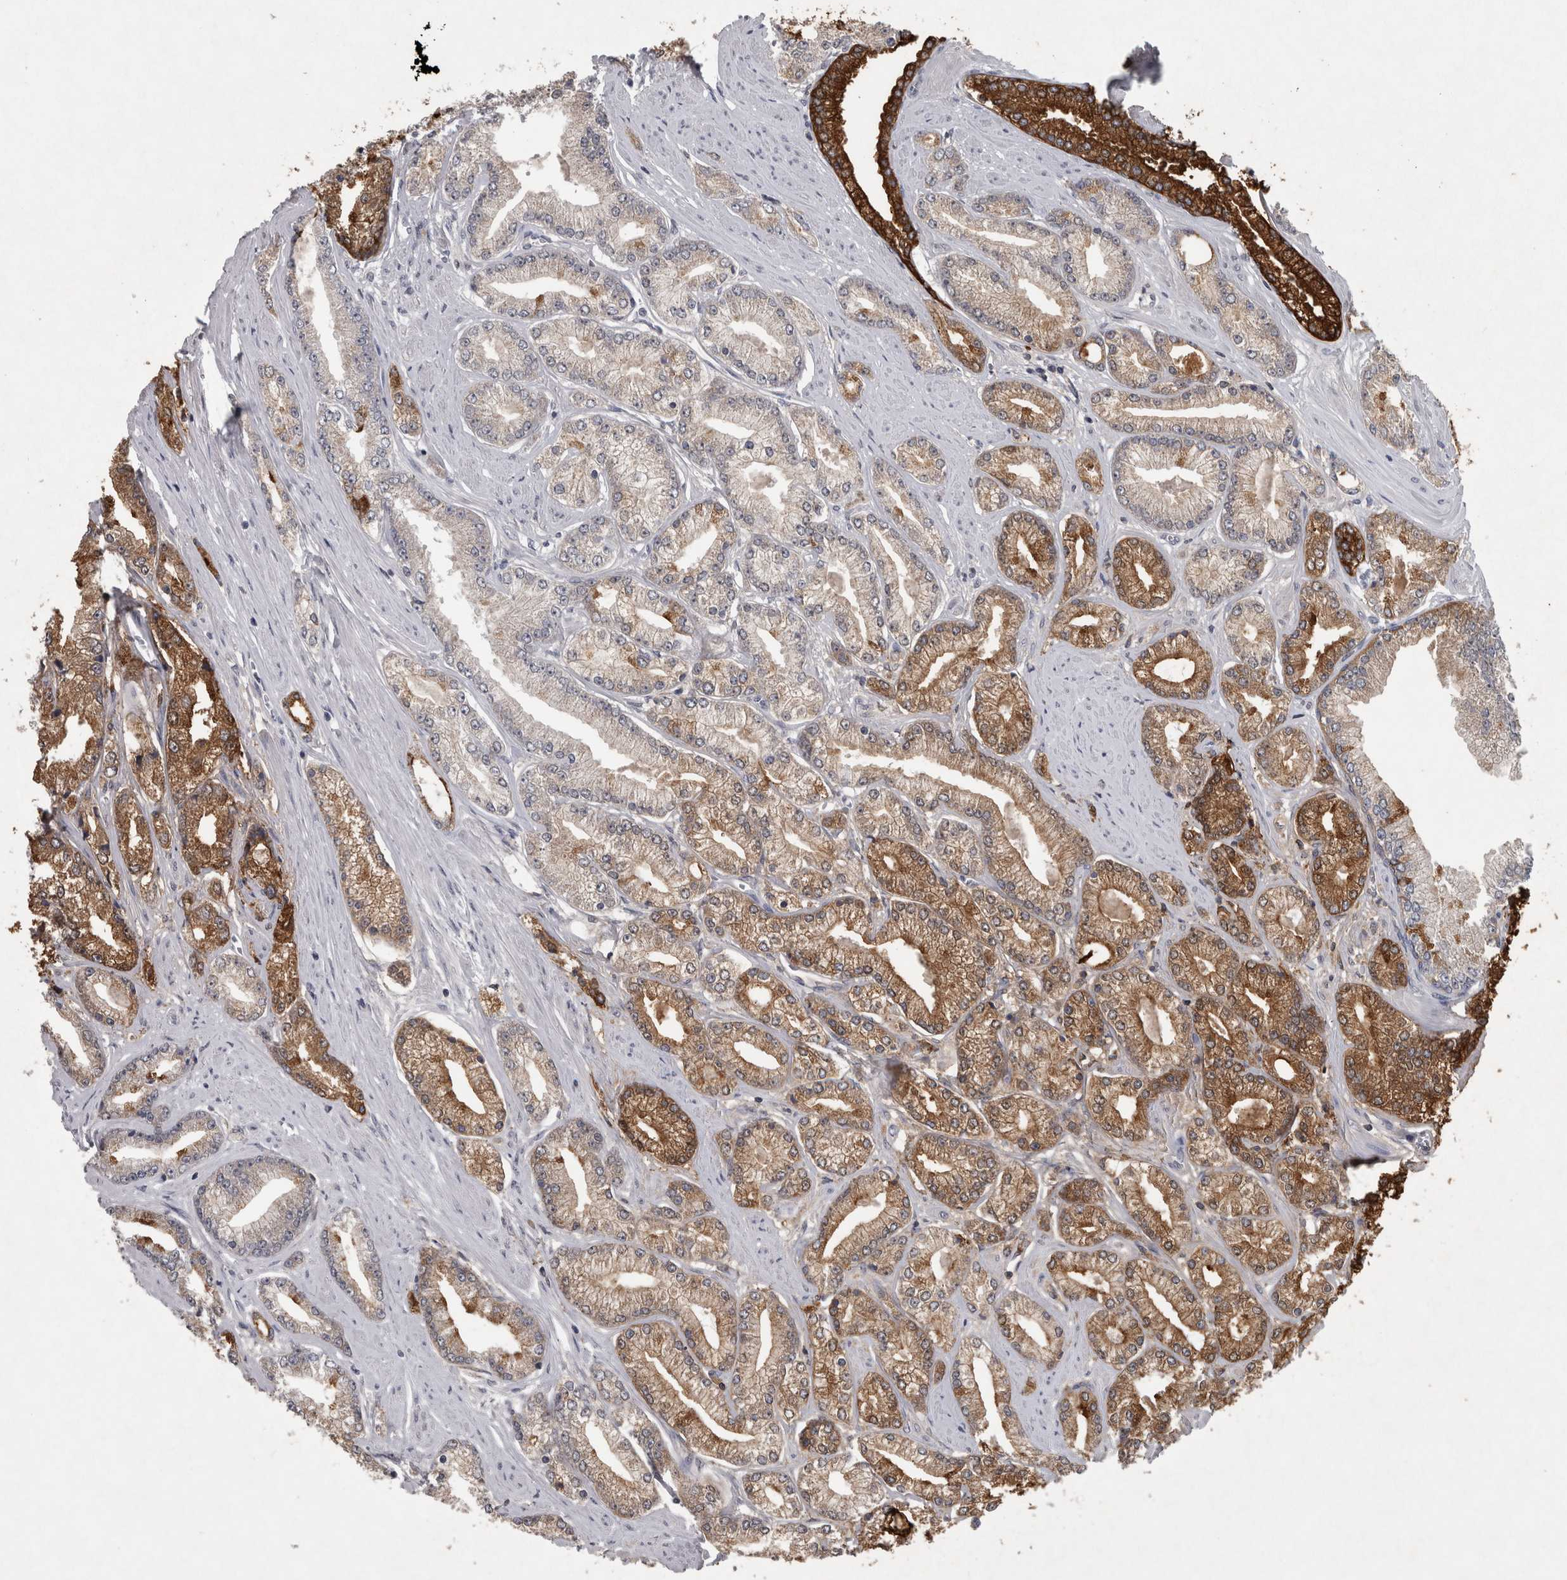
{"staining": {"intensity": "moderate", "quantity": ">75%", "location": "cytoplasmic/membranous"}, "tissue": "prostate cancer", "cell_type": "Tumor cells", "image_type": "cancer", "snomed": [{"axis": "morphology", "description": "Adenocarcinoma, Low grade"}, {"axis": "topography", "description": "Prostate"}], "caption": "Moderate cytoplasmic/membranous protein staining is appreciated in approximately >75% of tumor cells in prostate cancer (adenocarcinoma (low-grade)).", "gene": "WNT7A", "patient": {"sex": "male", "age": 62}}